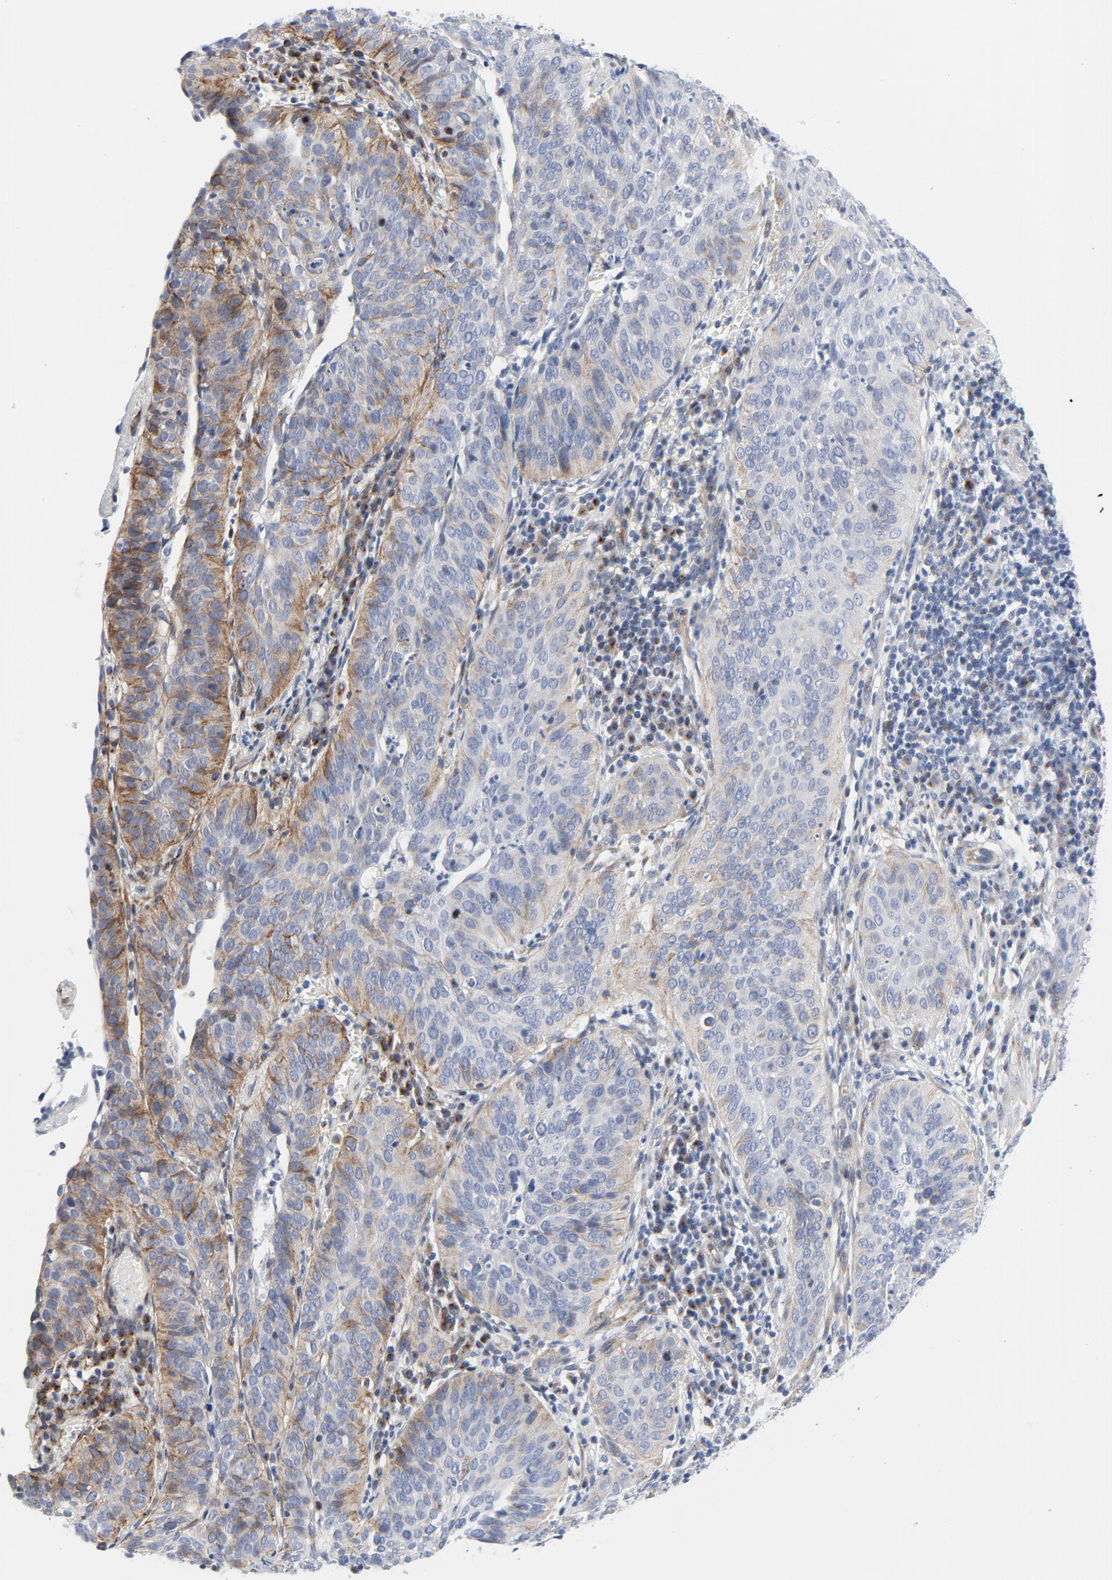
{"staining": {"intensity": "weak", "quantity": "<25%", "location": "cytoplasmic/membranous"}, "tissue": "cervical cancer", "cell_type": "Tumor cells", "image_type": "cancer", "snomed": [{"axis": "morphology", "description": "Squamous cell carcinoma, NOS"}, {"axis": "topography", "description": "Cervix"}], "caption": "DAB (3,3'-diaminobenzidine) immunohistochemical staining of cervical cancer displays no significant positivity in tumor cells.", "gene": "TUBB1", "patient": {"sex": "female", "age": 39}}